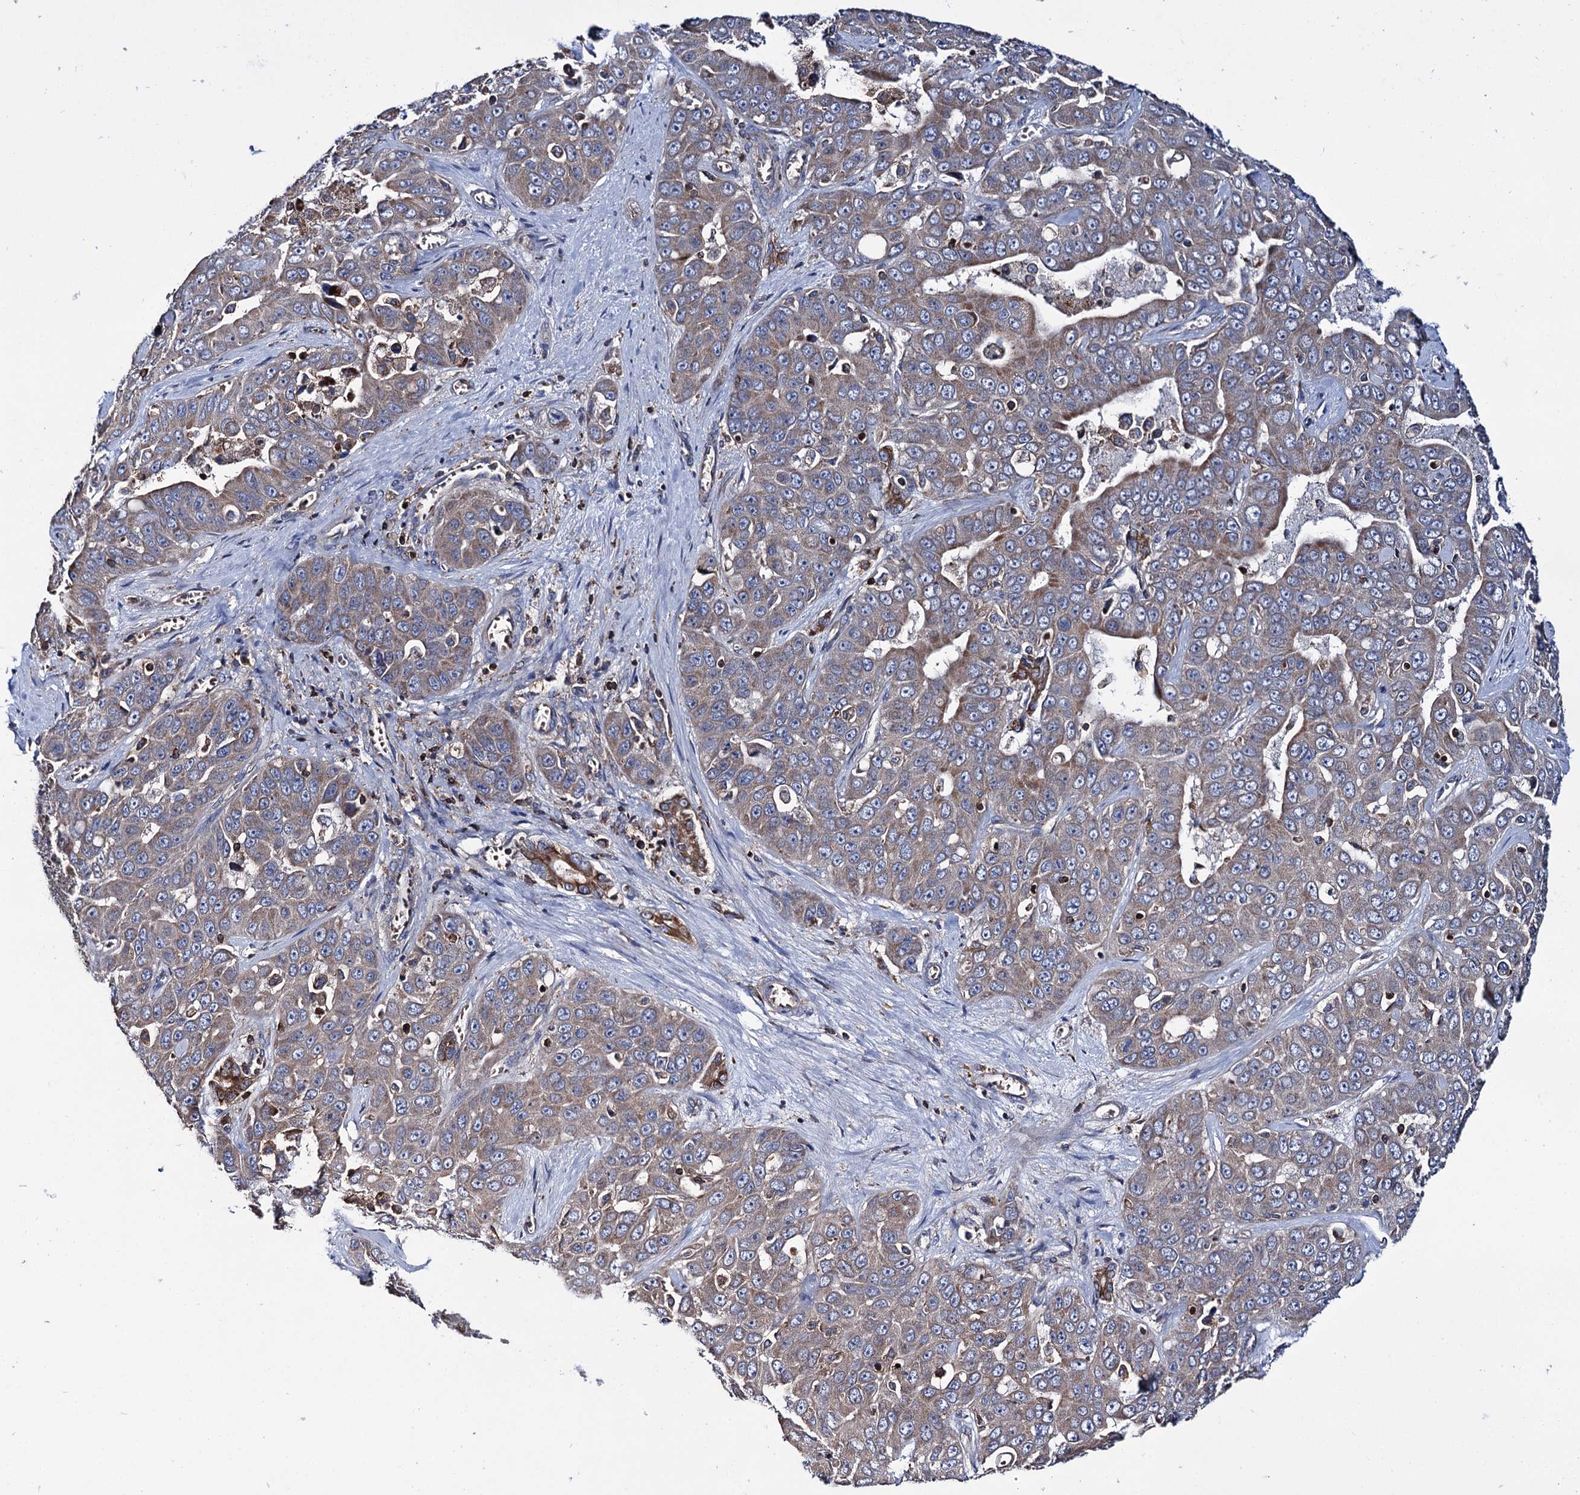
{"staining": {"intensity": "moderate", "quantity": ">75%", "location": "cytoplasmic/membranous"}, "tissue": "liver cancer", "cell_type": "Tumor cells", "image_type": "cancer", "snomed": [{"axis": "morphology", "description": "Cholangiocarcinoma"}, {"axis": "topography", "description": "Liver"}], "caption": "A micrograph showing moderate cytoplasmic/membranous positivity in approximately >75% of tumor cells in liver cancer (cholangiocarcinoma), as visualized by brown immunohistochemical staining.", "gene": "UBASH3B", "patient": {"sex": "female", "age": 52}}